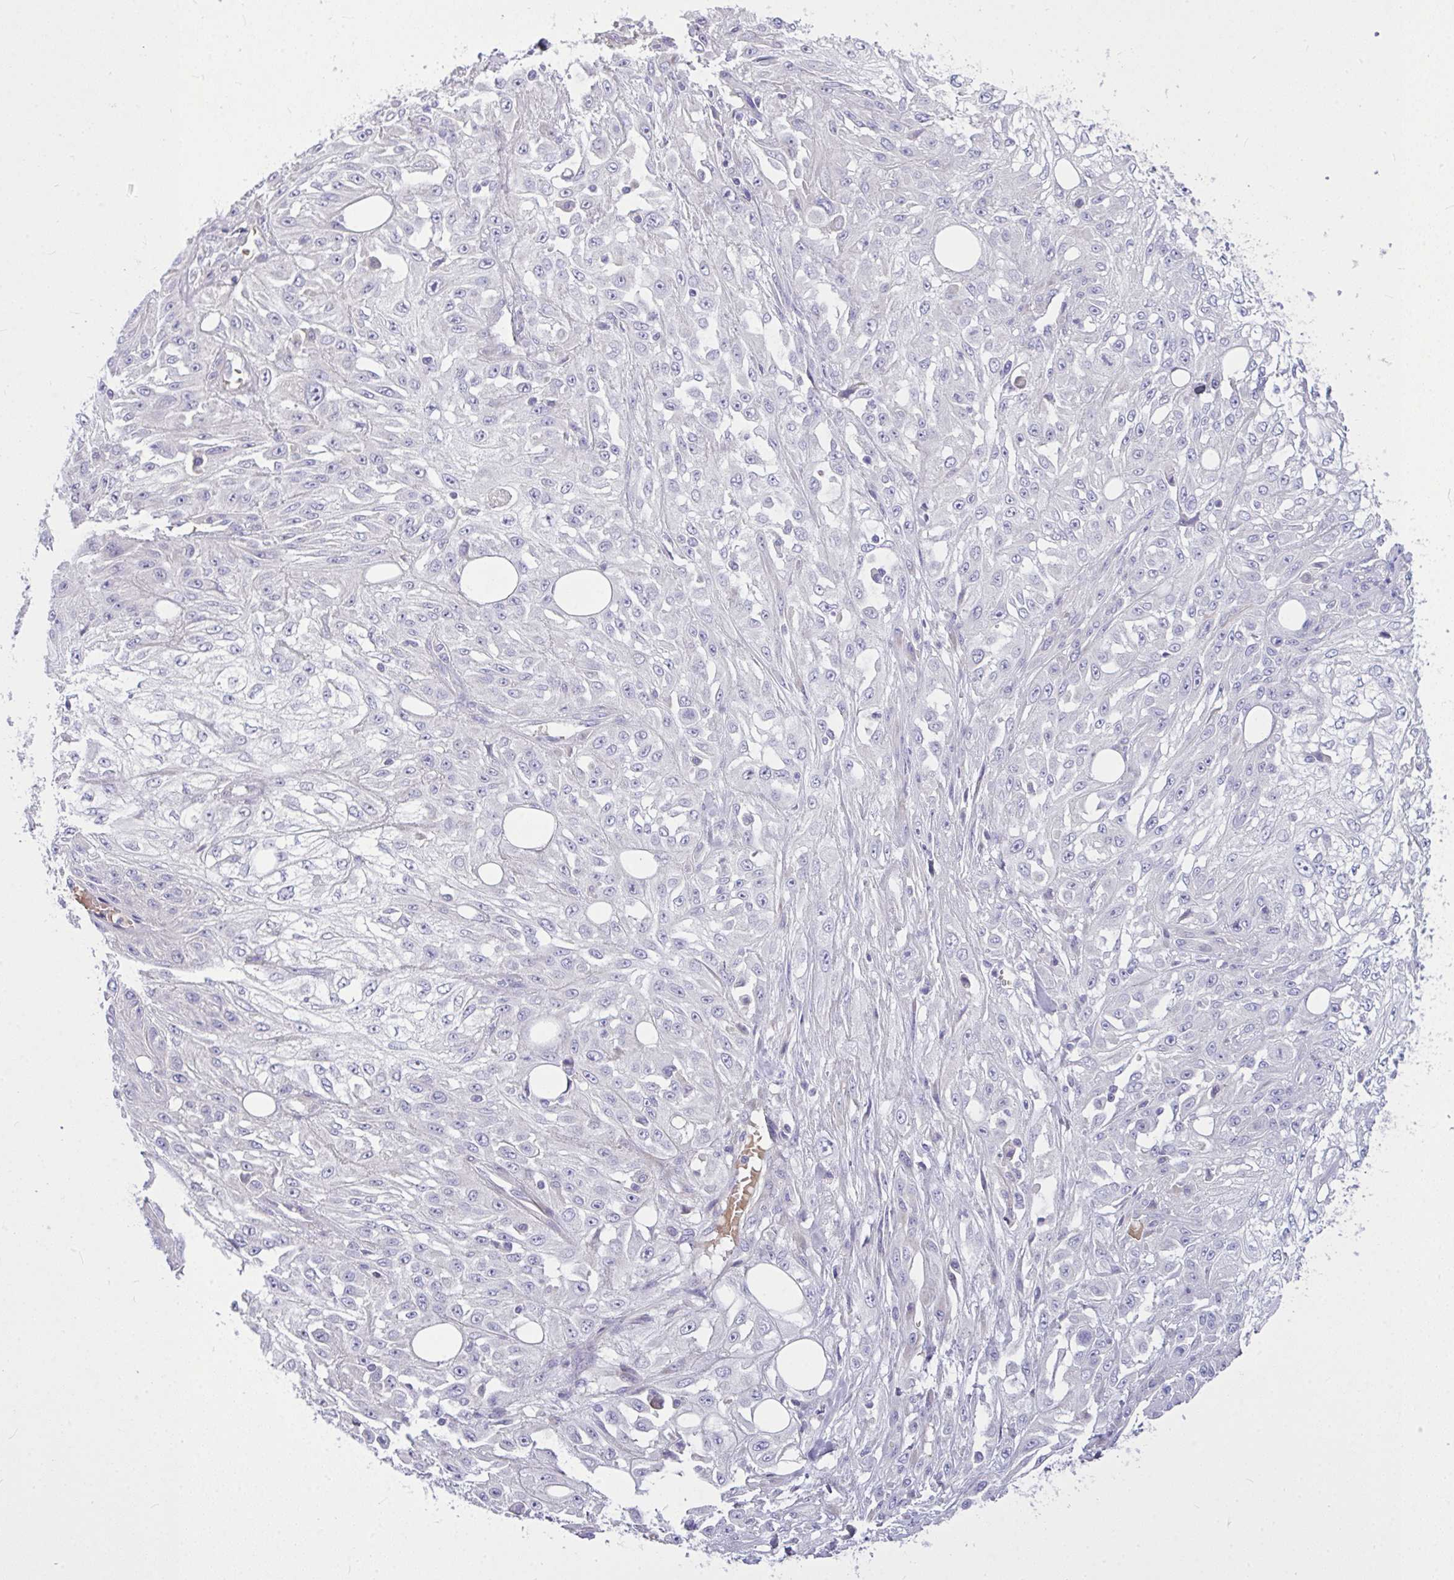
{"staining": {"intensity": "negative", "quantity": "none", "location": "none"}, "tissue": "skin cancer", "cell_type": "Tumor cells", "image_type": "cancer", "snomed": [{"axis": "morphology", "description": "Squamous cell carcinoma, NOS"}, {"axis": "morphology", "description": "Squamous cell carcinoma, metastatic, NOS"}, {"axis": "topography", "description": "Skin"}, {"axis": "topography", "description": "Lymph node"}], "caption": "Squamous cell carcinoma (skin) stained for a protein using IHC shows no staining tumor cells.", "gene": "MOCS1", "patient": {"sex": "male", "age": 75}}